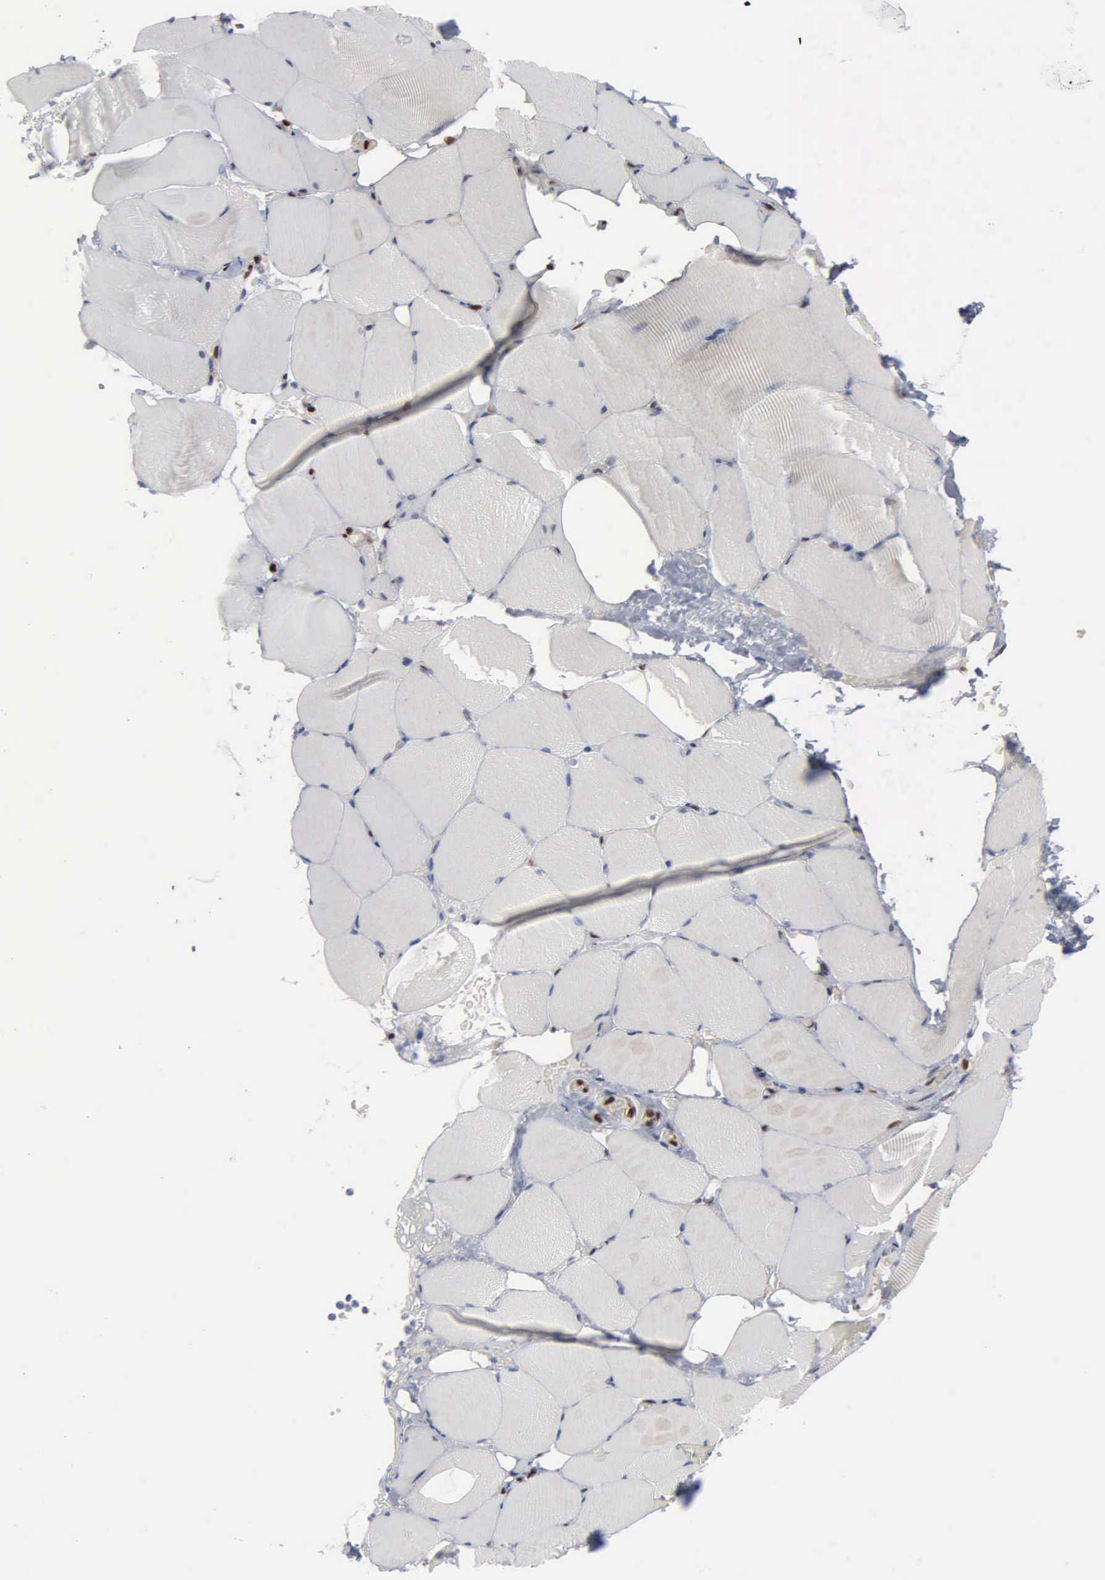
{"staining": {"intensity": "negative", "quantity": "none", "location": "none"}, "tissue": "skeletal muscle", "cell_type": "Myocytes", "image_type": "normal", "snomed": [{"axis": "morphology", "description": "Normal tissue, NOS"}, {"axis": "topography", "description": "Skeletal muscle"}, {"axis": "topography", "description": "Parathyroid gland"}], "caption": "A high-resolution image shows immunohistochemistry (IHC) staining of benign skeletal muscle, which displays no significant positivity in myocytes.", "gene": "FGF2", "patient": {"sex": "female", "age": 37}}